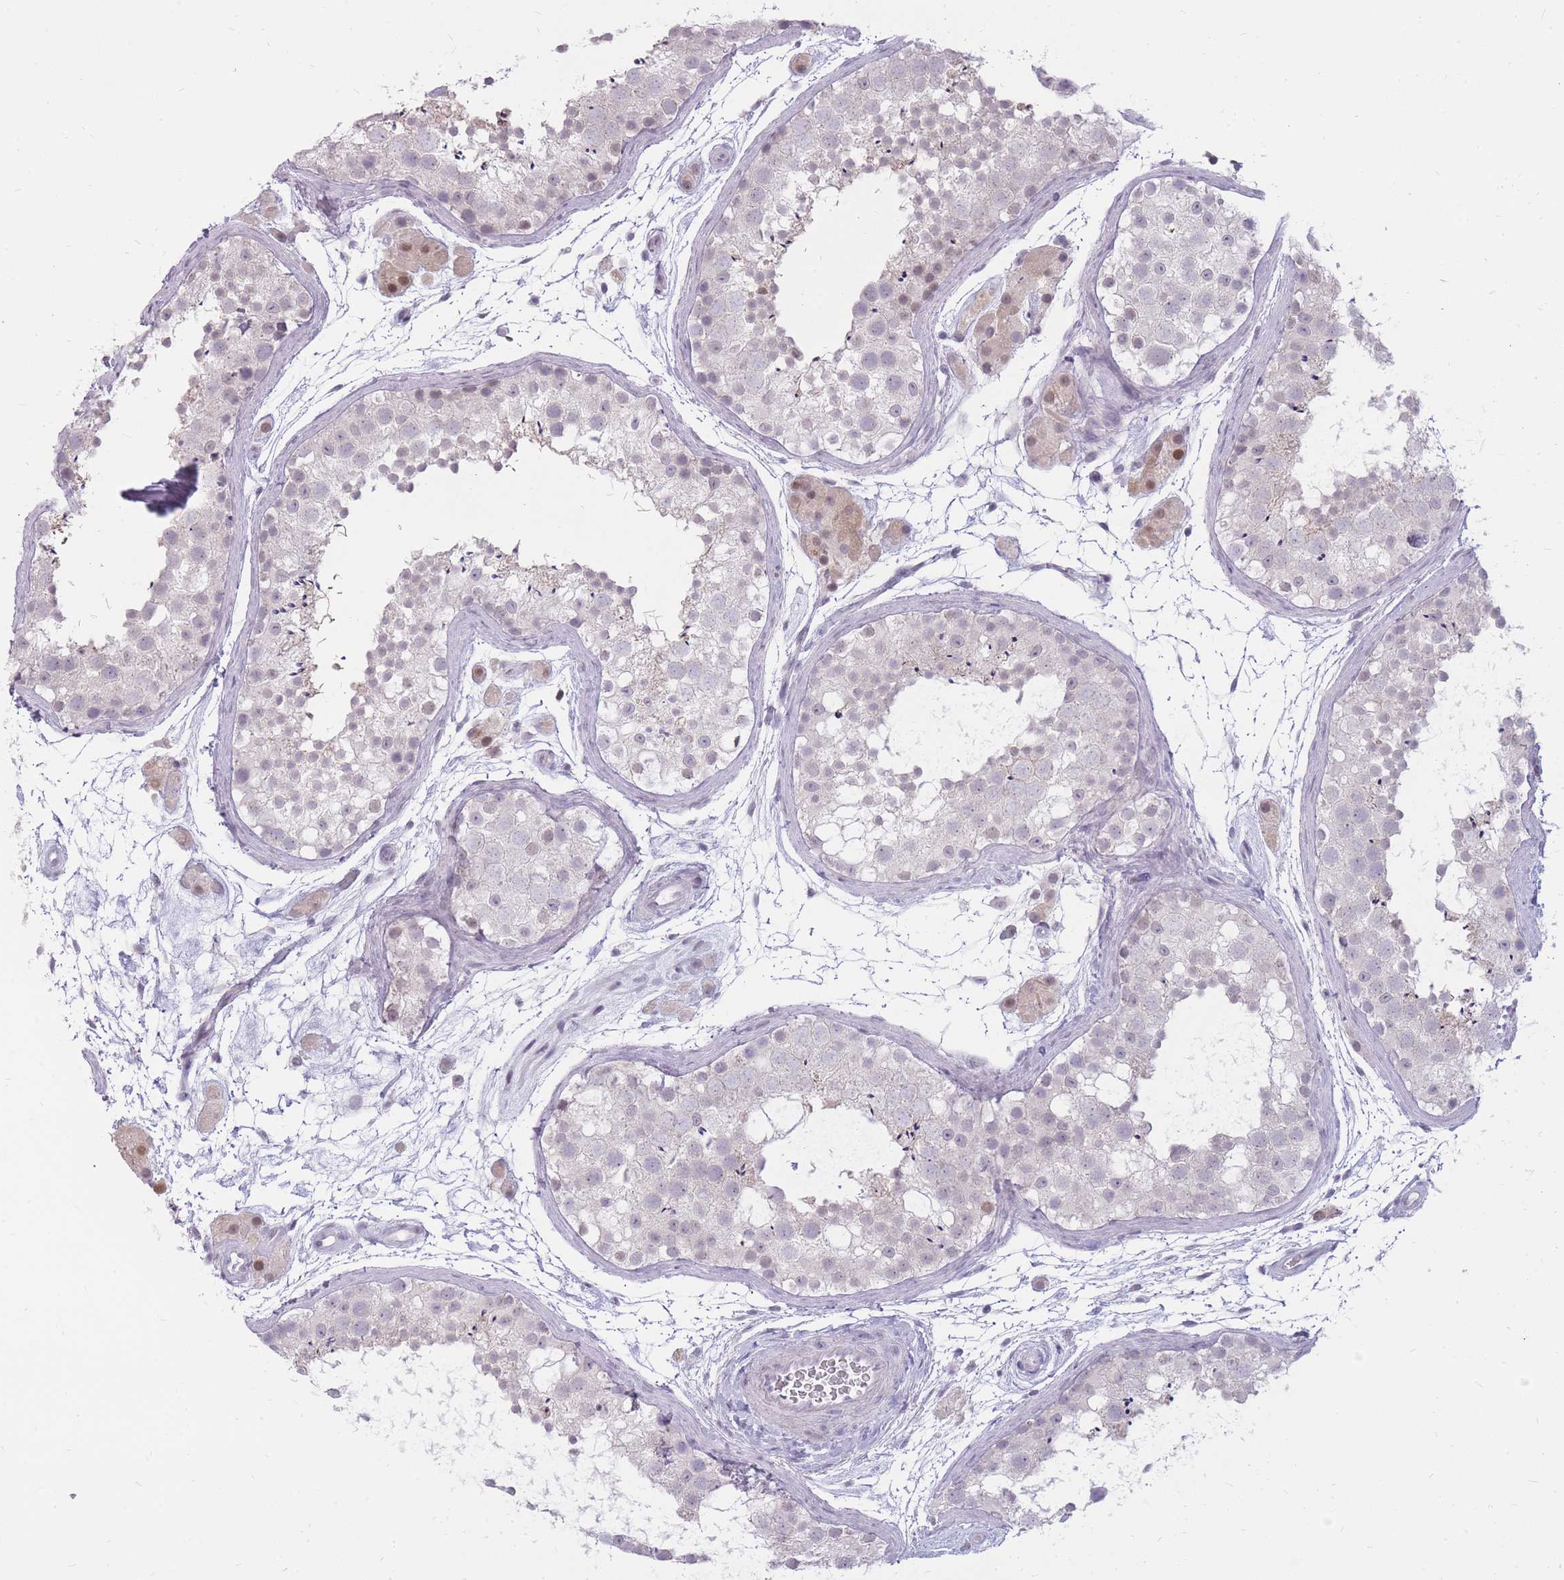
{"staining": {"intensity": "weak", "quantity": "25%-75%", "location": "nuclear"}, "tissue": "testis", "cell_type": "Cells in seminiferous ducts", "image_type": "normal", "snomed": [{"axis": "morphology", "description": "Normal tissue, NOS"}, {"axis": "topography", "description": "Testis"}], "caption": "A brown stain shows weak nuclear staining of a protein in cells in seminiferous ducts of unremarkable human testis. (Brightfield microscopy of DAB IHC at high magnification).", "gene": "POM121C", "patient": {"sex": "male", "age": 41}}